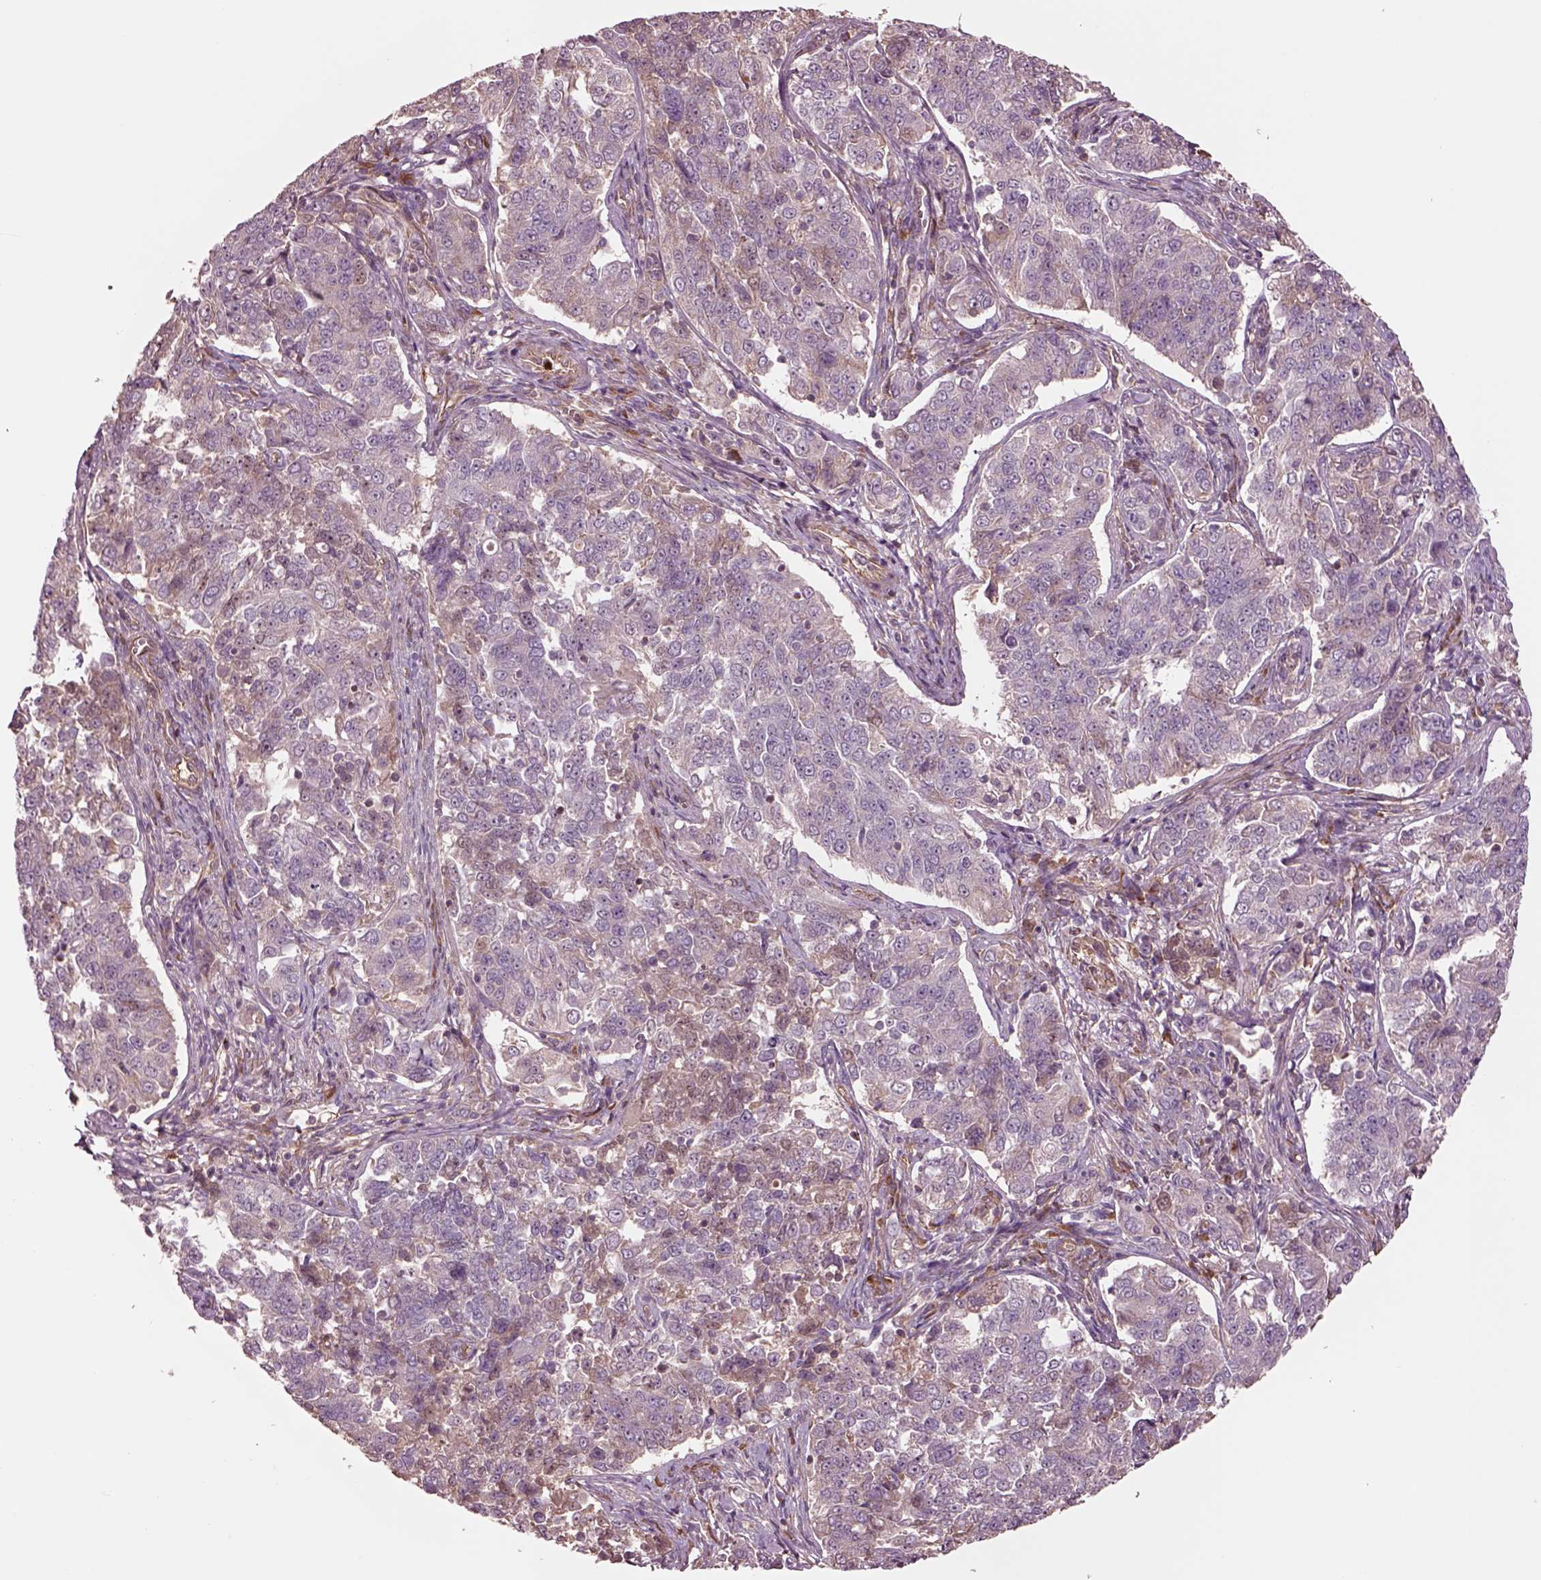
{"staining": {"intensity": "negative", "quantity": "none", "location": "none"}, "tissue": "endometrial cancer", "cell_type": "Tumor cells", "image_type": "cancer", "snomed": [{"axis": "morphology", "description": "Adenocarcinoma, NOS"}, {"axis": "topography", "description": "Endometrium"}], "caption": "This is an IHC histopathology image of human adenocarcinoma (endometrial). There is no expression in tumor cells.", "gene": "HTR1B", "patient": {"sex": "female", "age": 43}}